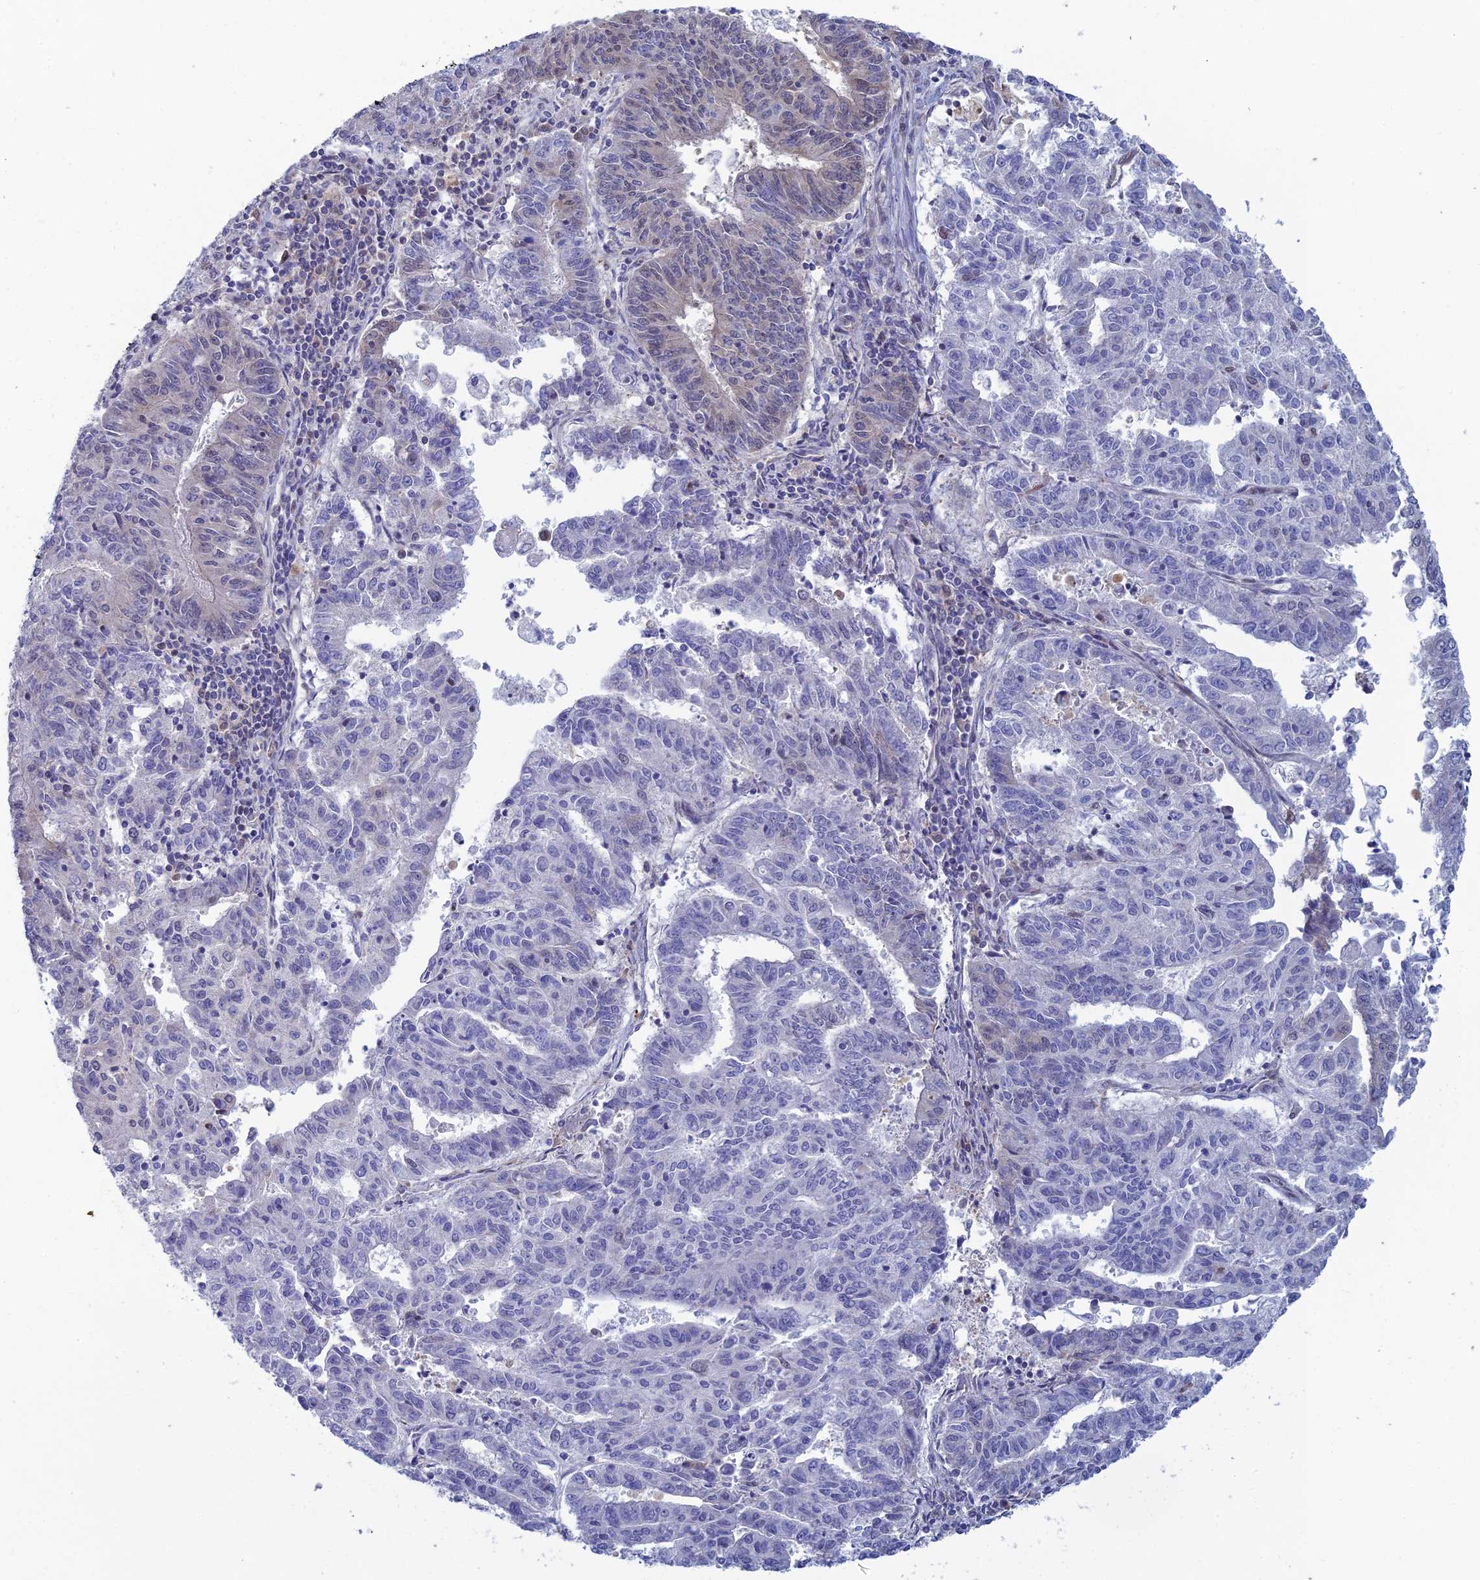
{"staining": {"intensity": "weak", "quantity": "<25%", "location": "cytoplasmic/membranous,nuclear"}, "tissue": "endometrial cancer", "cell_type": "Tumor cells", "image_type": "cancer", "snomed": [{"axis": "morphology", "description": "Adenocarcinoma, NOS"}, {"axis": "topography", "description": "Endometrium"}], "caption": "Protein analysis of endometrial cancer reveals no significant staining in tumor cells.", "gene": "SRA1", "patient": {"sex": "female", "age": 59}}